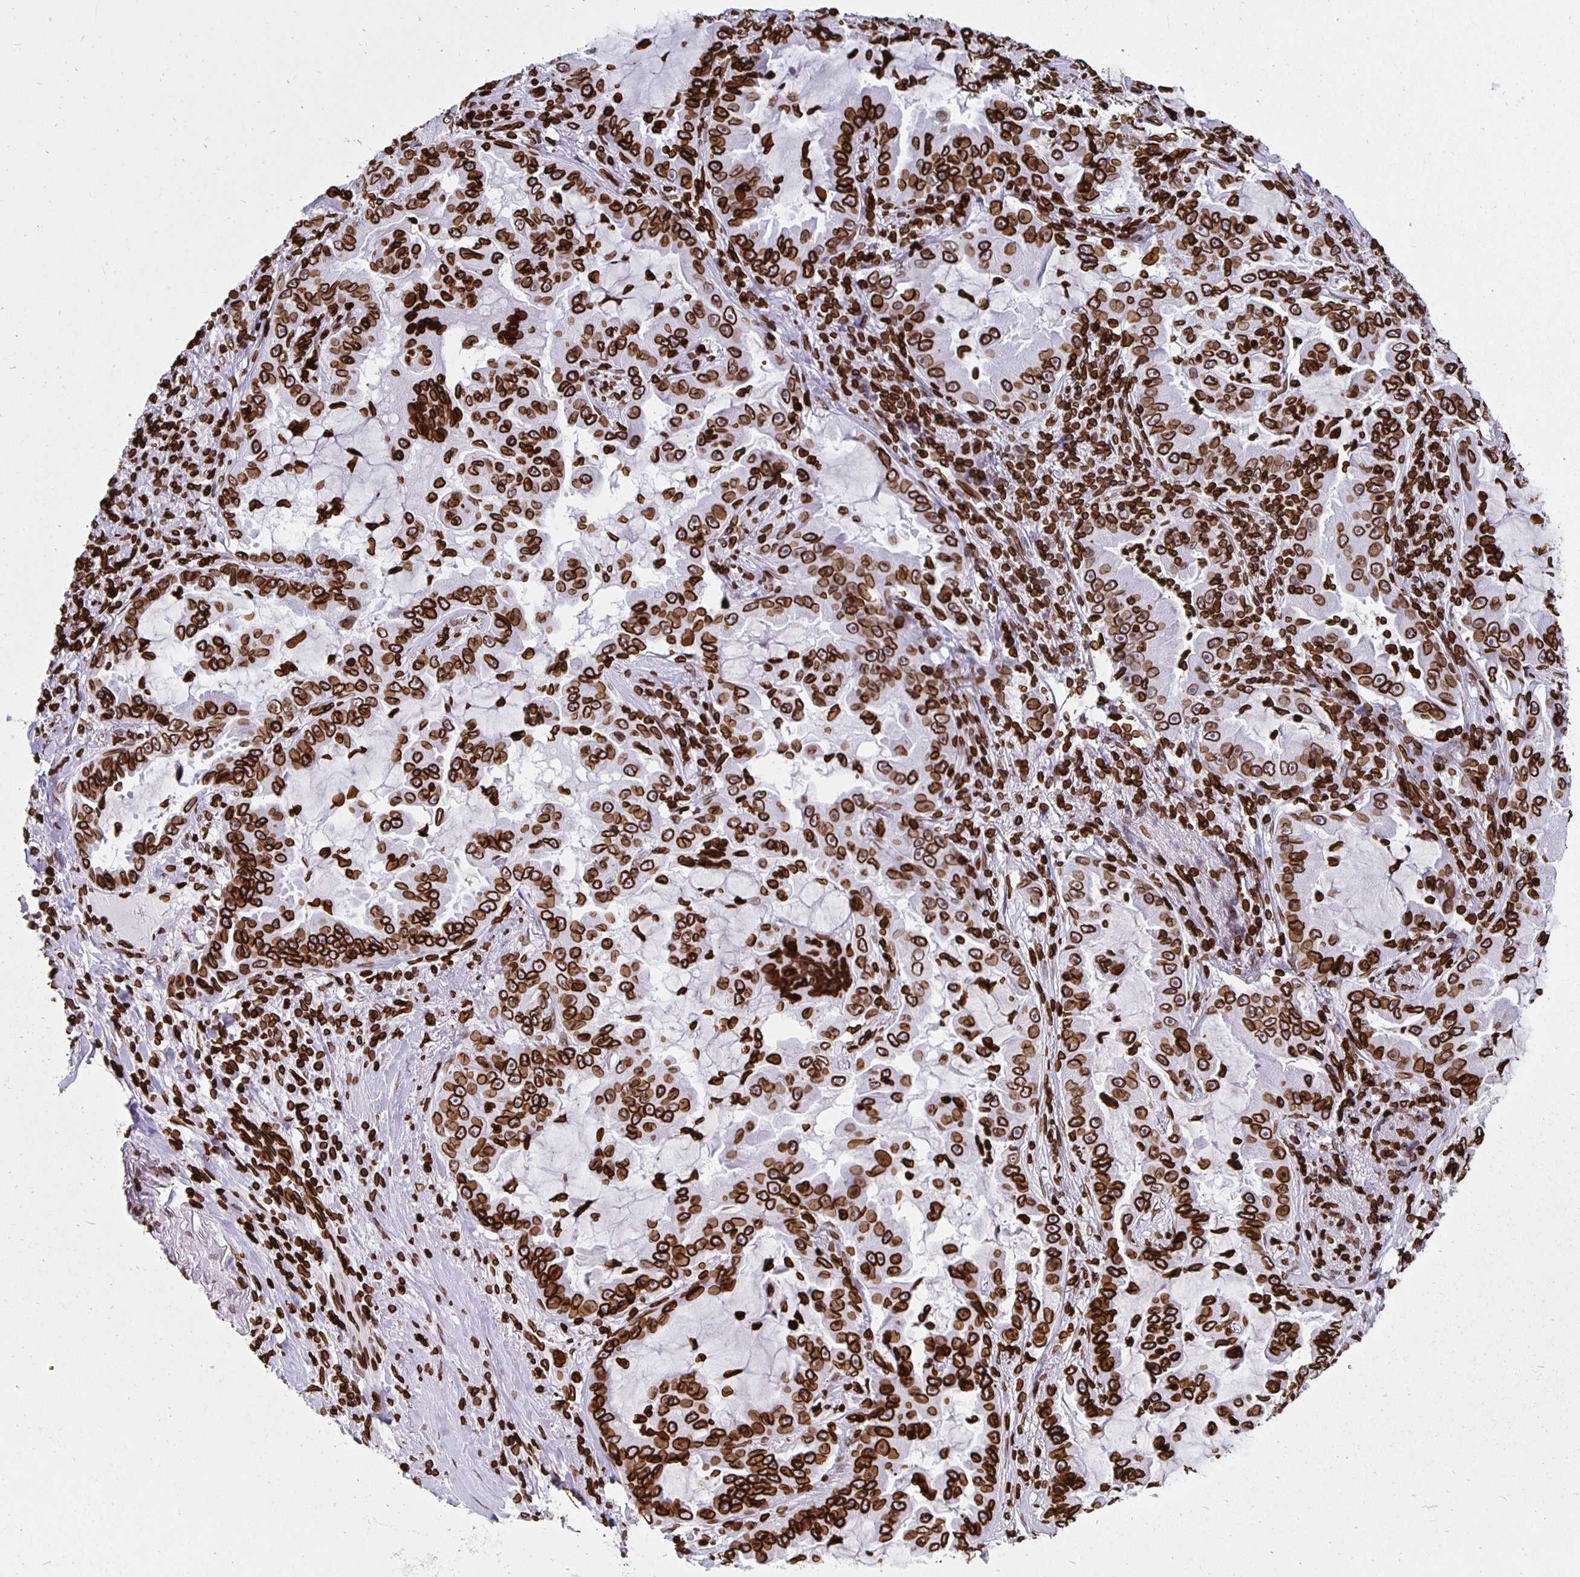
{"staining": {"intensity": "strong", "quantity": ">75%", "location": "cytoplasmic/membranous,nuclear"}, "tissue": "lung cancer", "cell_type": "Tumor cells", "image_type": "cancer", "snomed": [{"axis": "morphology", "description": "Adenocarcinoma, NOS"}, {"axis": "topography", "description": "Lung"}], "caption": "A high-resolution histopathology image shows immunohistochemistry staining of lung adenocarcinoma, which shows strong cytoplasmic/membranous and nuclear staining in about >75% of tumor cells.", "gene": "LMNB1", "patient": {"sex": "female", "age": 52}}